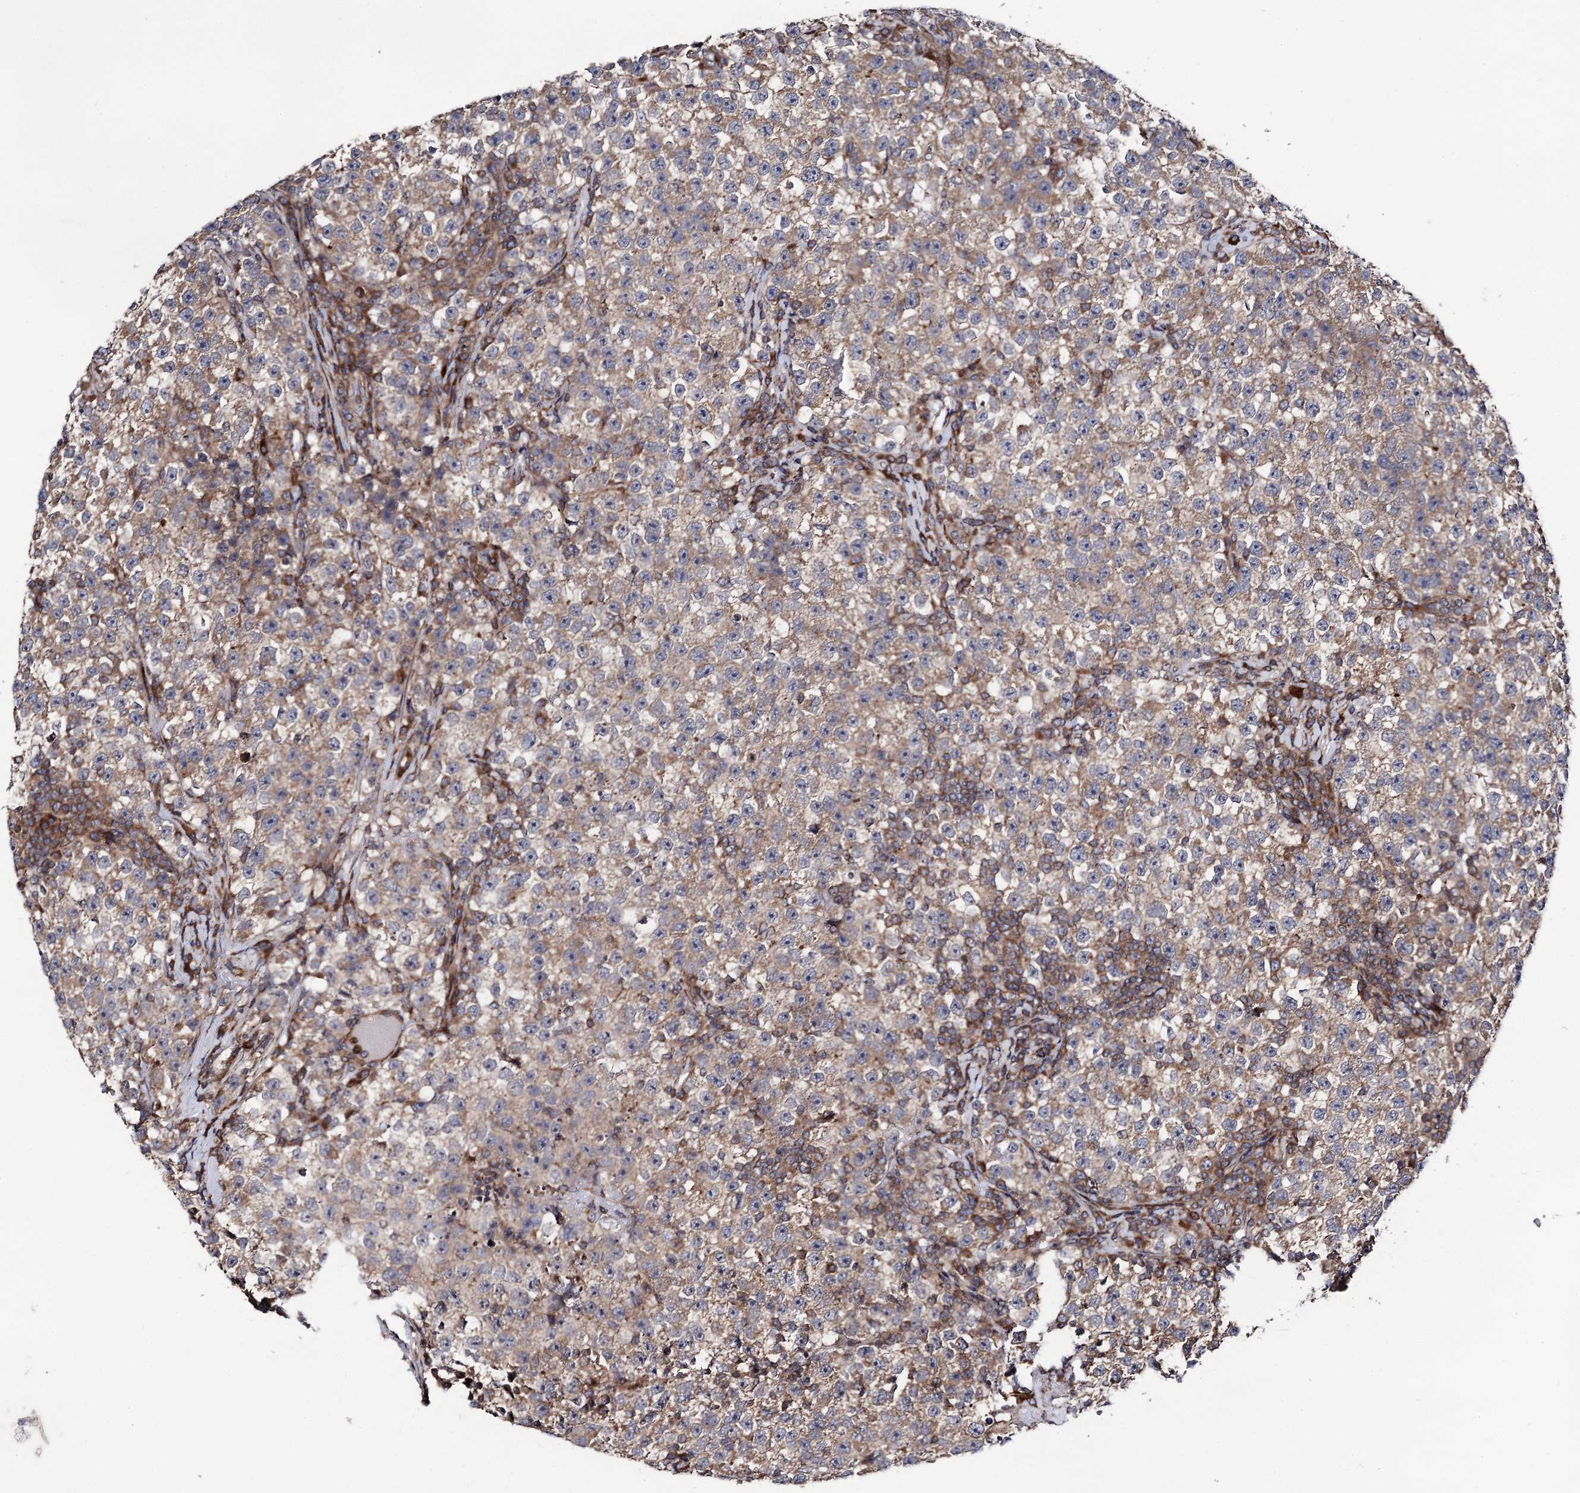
{"staining": {"intensity": "moderate", "quantity": "25%-75%", "location": "cytoplasmic/membranous"}, "tissue": "testis cancer", "cell_type": "Tumor cells", "image_type": "cancer", "snomed": [{"axis": "morphology", "description": "Seminoma, NOS"}, {"axis": "topography", "description": "Testis"}], "caption": "A micrograph showing moderate cytoplasmic/membranous positivity in approximately 25%-75% of tumor cells in testis cancer, as visualized by brown immunohistochemical staining.", "gene": "DYDC1", "patient": {"sex": "male", "age": 22}}